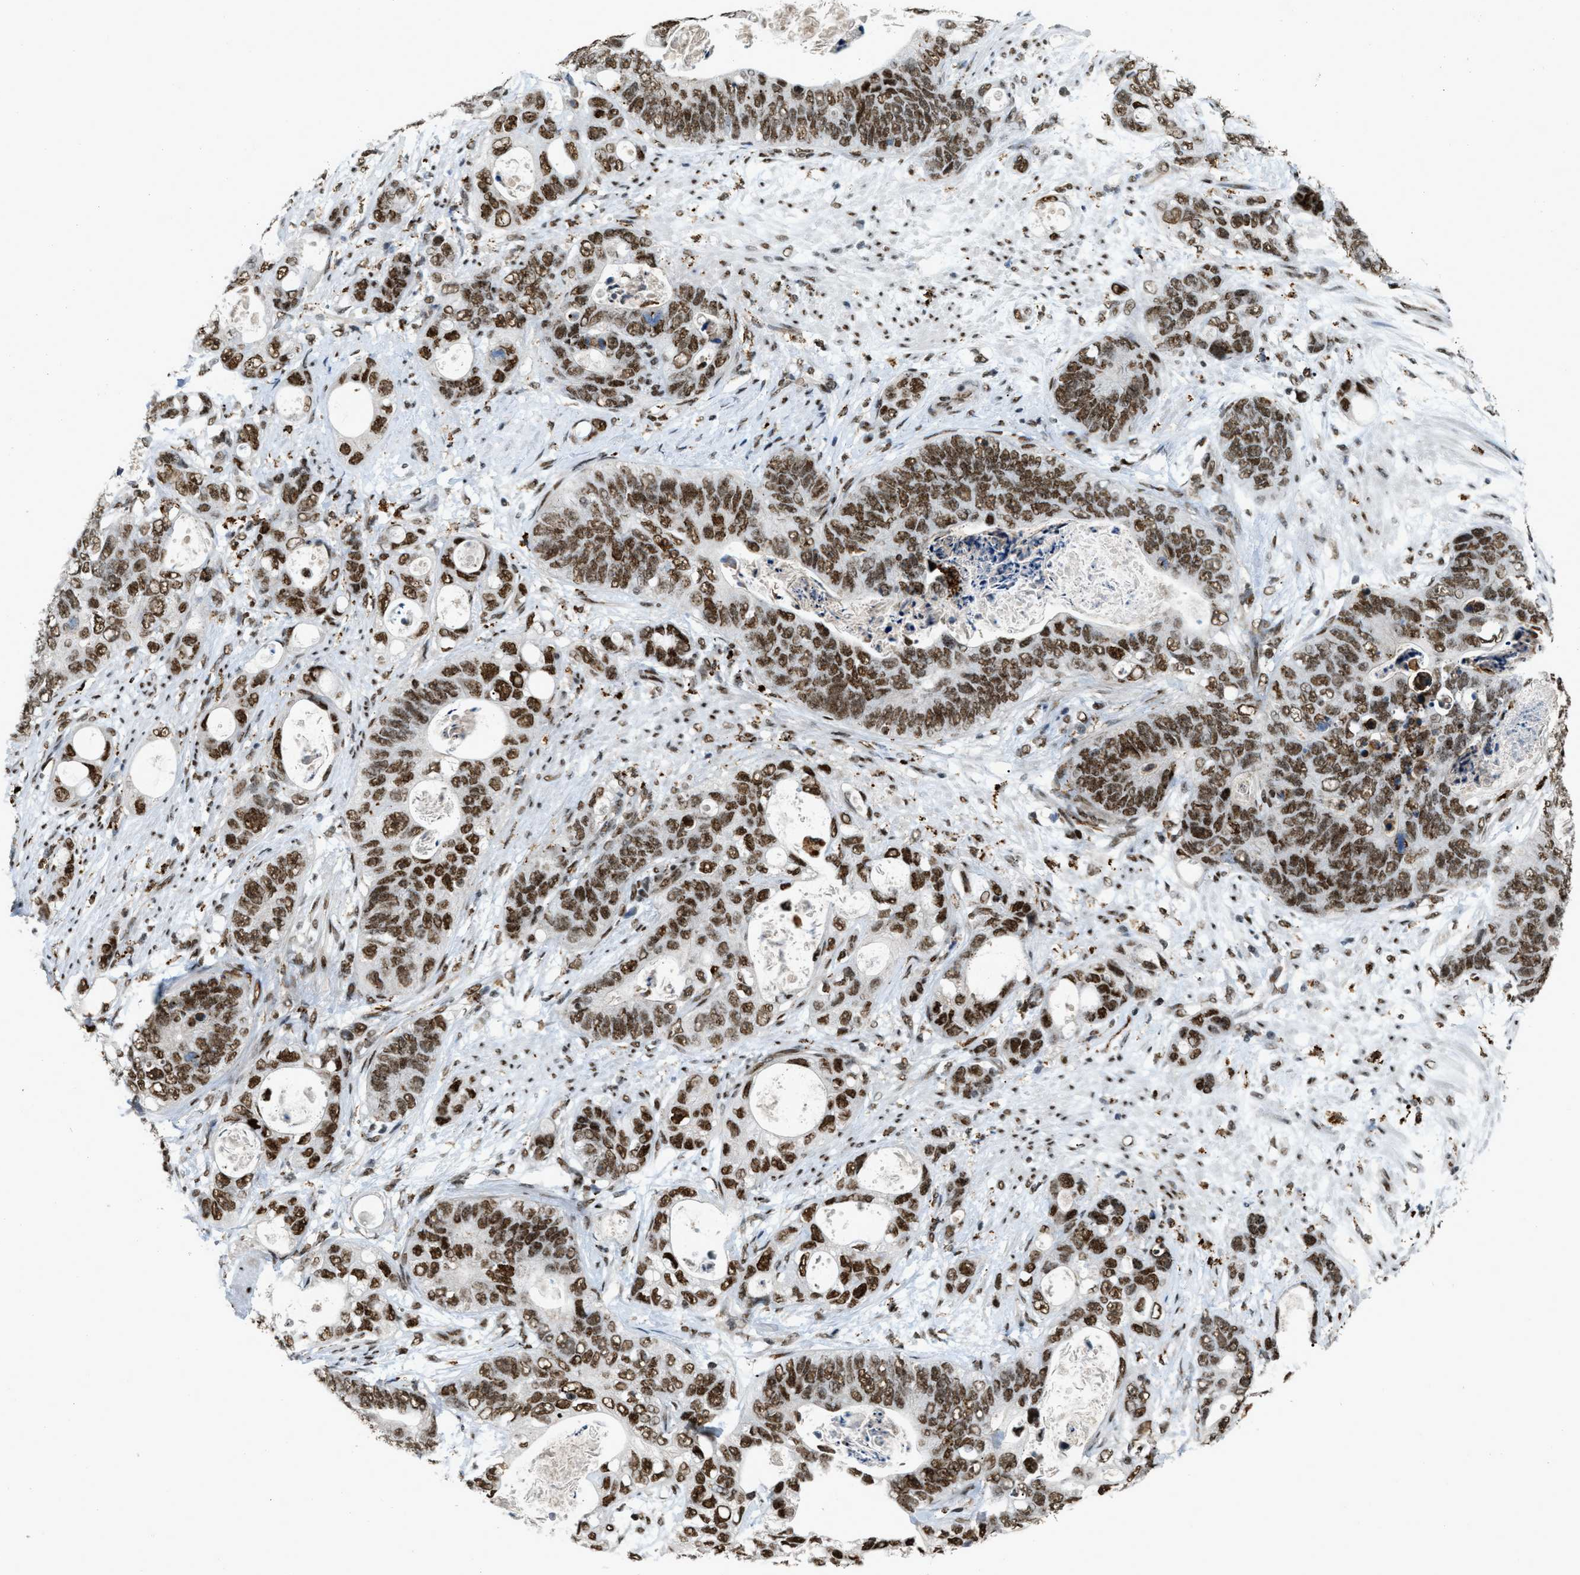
{"staining": {"intensity": "moderate", "quantity": ">75%", "location": "nuclear"}, "tissue": "stomach cancer", "cell_type": "Tumor cells", "image_type": "cancer", "snomed": [{"axis": "morphology", "description": "Normal tissue, NOS"}, {"axis": "morphology", "description": "Adenocarcinoma, NOS"}, {"axis": "topography", "description": "Stomach"}], "caption": "Stomach adenocarcinoma stained for a protein (brown) exhibits moderate nuclear positive positivity in about >75% of tumor cells.", "gene": "NUMA1", "patient": {"sex": "female", "age": 89}}